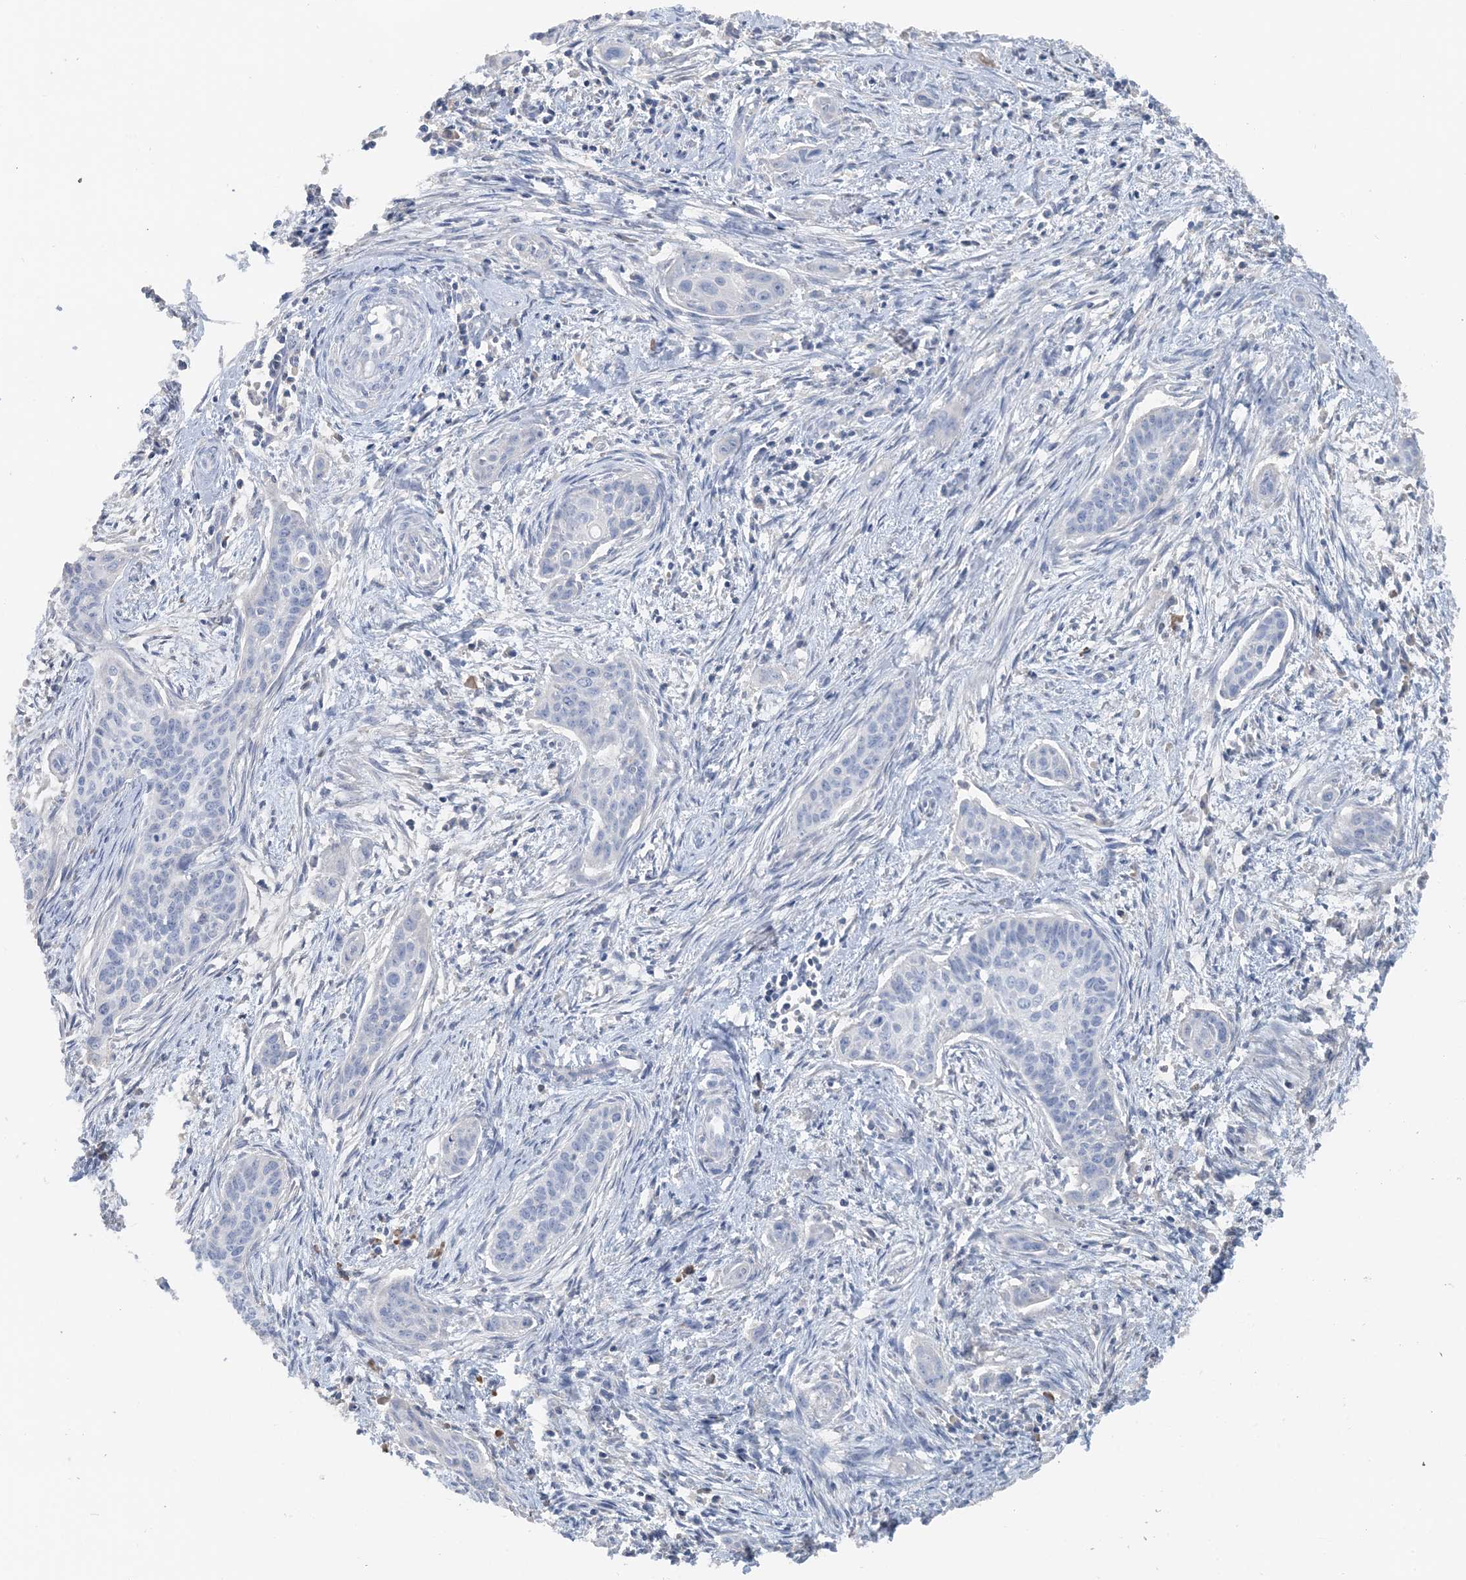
{"staining": {"intensity": "negative", "quantity": "none", "location": "none"}, "tissue": "cervical cancer", "cell_type": "Tumor cells", "image_type": "cancer", "snomed": [{"axis": "morphology", "description": "Squamous cell carcinoma, NOS"}, {"axis": "topography", "description": "Cervix"}], "caption": "Cervical cancer (squamous cell carcinoma) was stained to show a protein in brown. There is no significant staining in tumor cells.", "gene": "CTRL", "patient": {"sex": "female", "age": 33}}